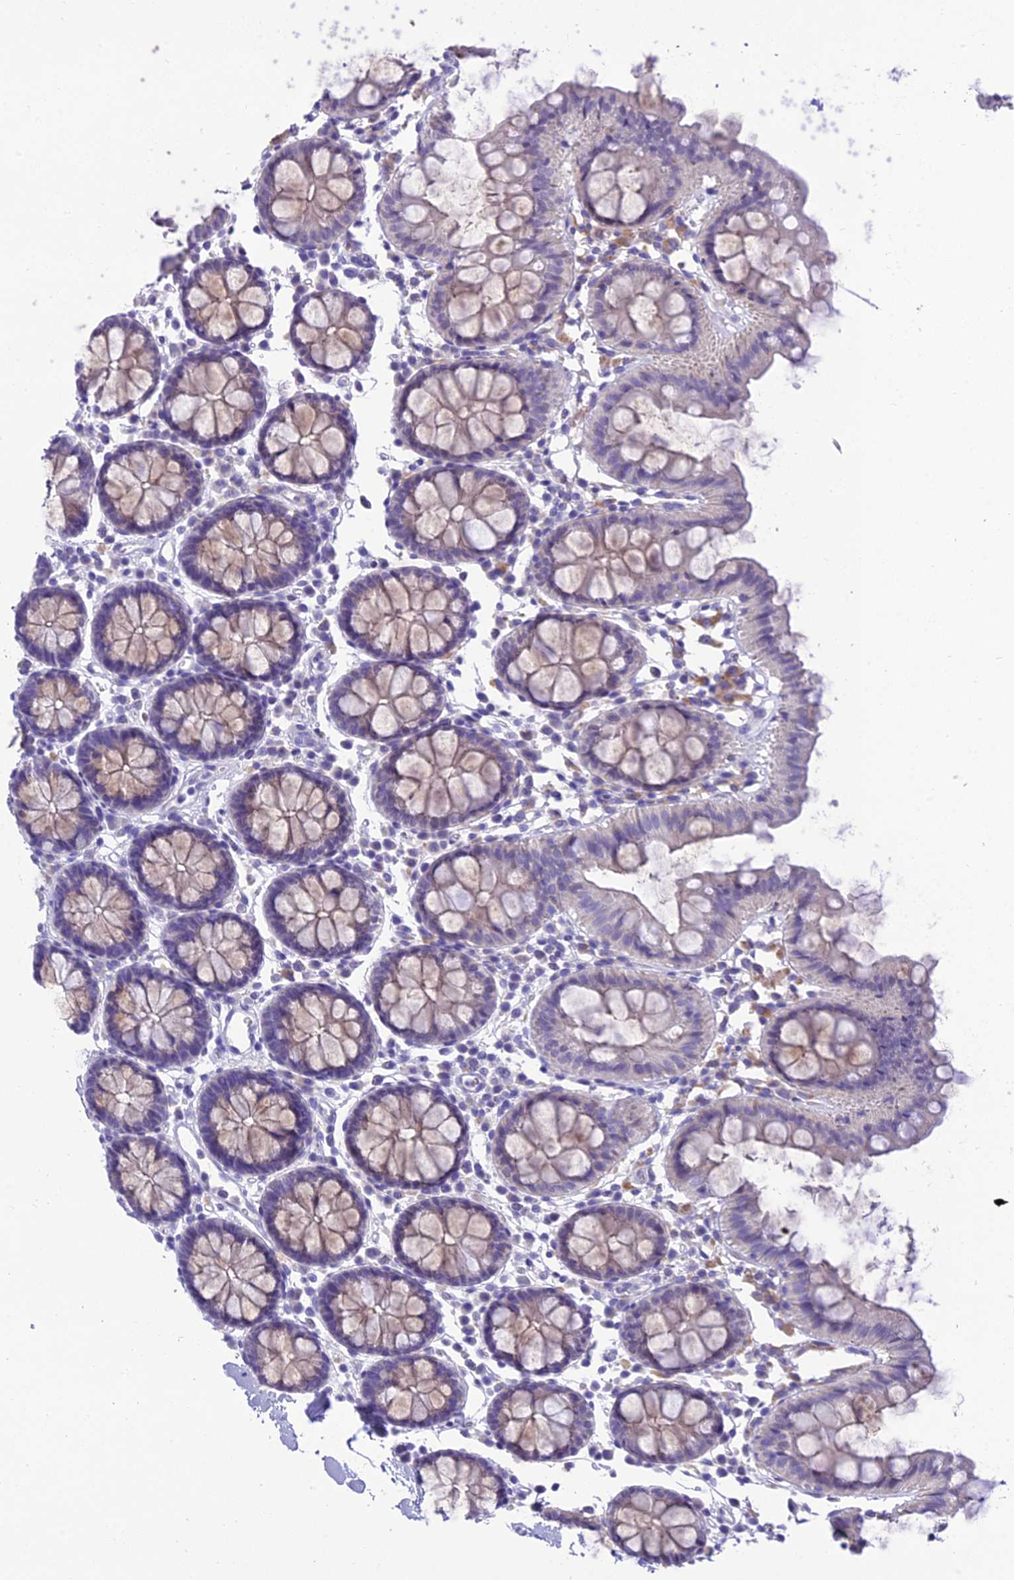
{"staining": {"intensity": "negative", "quantity": "none", "location": "none"}, "tissue": "colon", "cell_type": "Endothelial cells", "image_type": "normal", "snomed": [{"axis": "morphology", "description": "Normal tissue, NOS"}, {"axis": "topography", "description": "Colon"}], "caption": "This is a image of immunohistochemistry staining of normal colon, which shows no staining in endothelial cells. (Stains: DAB immunohistochemistry (IHC) with hematoxylin counter stain, Microscopy: brightfield microscopy at high magnification).", "gene": "MIIP", "patient": {"sex": "male", "age": 75}}